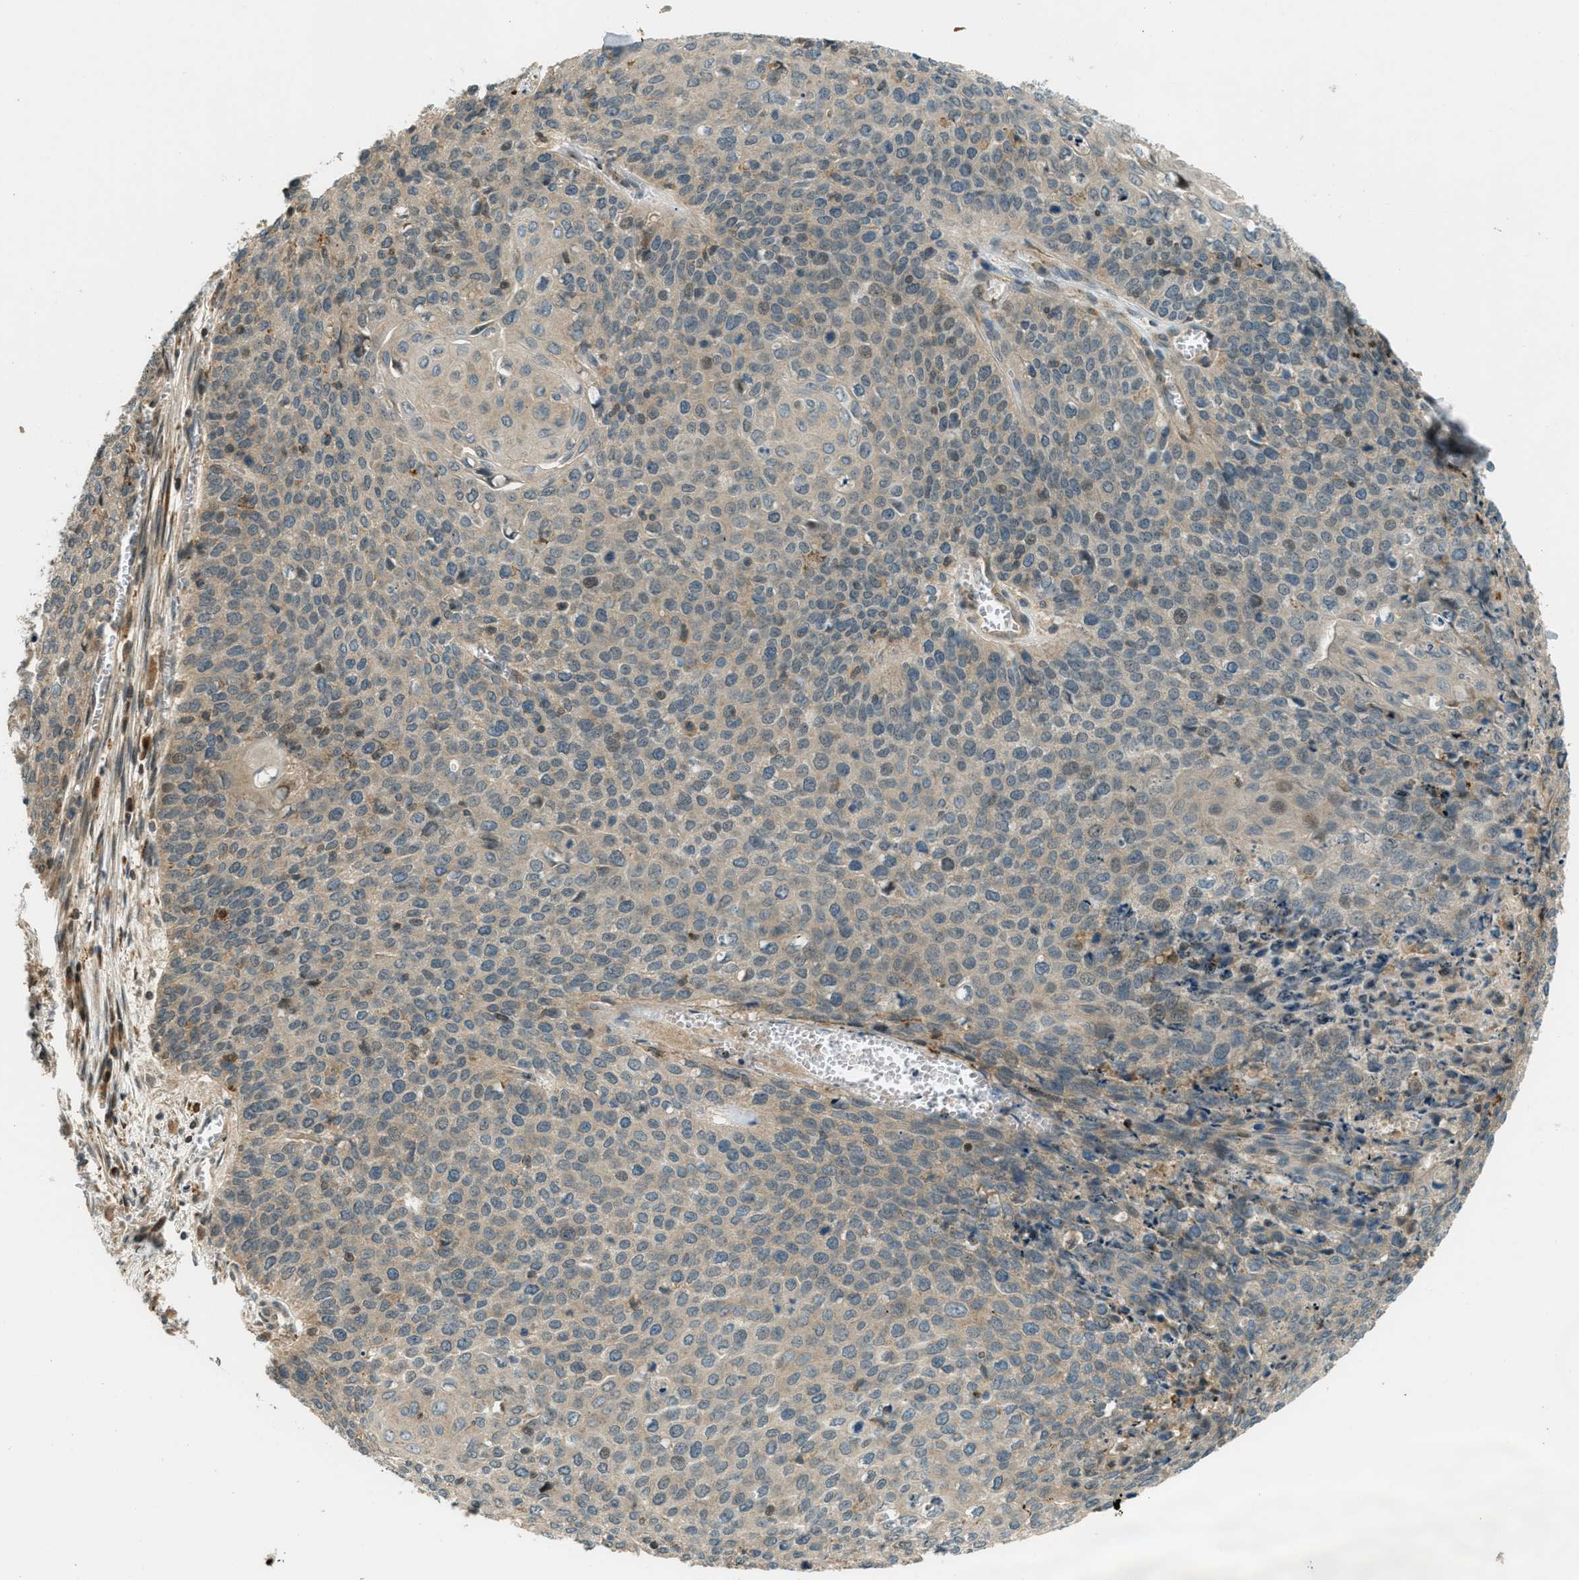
{"staining": {"intensity": "weak", "quantity": "<25%", "location": "cytoplasmic/membranous,nuclear"}, "tissue": "cervical cancer", "cell_type": "Tumor cells", "image_type": "cancer", "snomed": [{"axis": "morphology", "description": "Squamous cell carcinoma, NOS"}, {"axis": "topography", "description": "Cervix"}], "caption": "This is an immunohistochemistry photomicrograph of human squamous cell carcinoma (cervical). There is no positivity in tumor cells.", "gene": "PTPN23", "patient": {"sex": "female", "age": 39}}